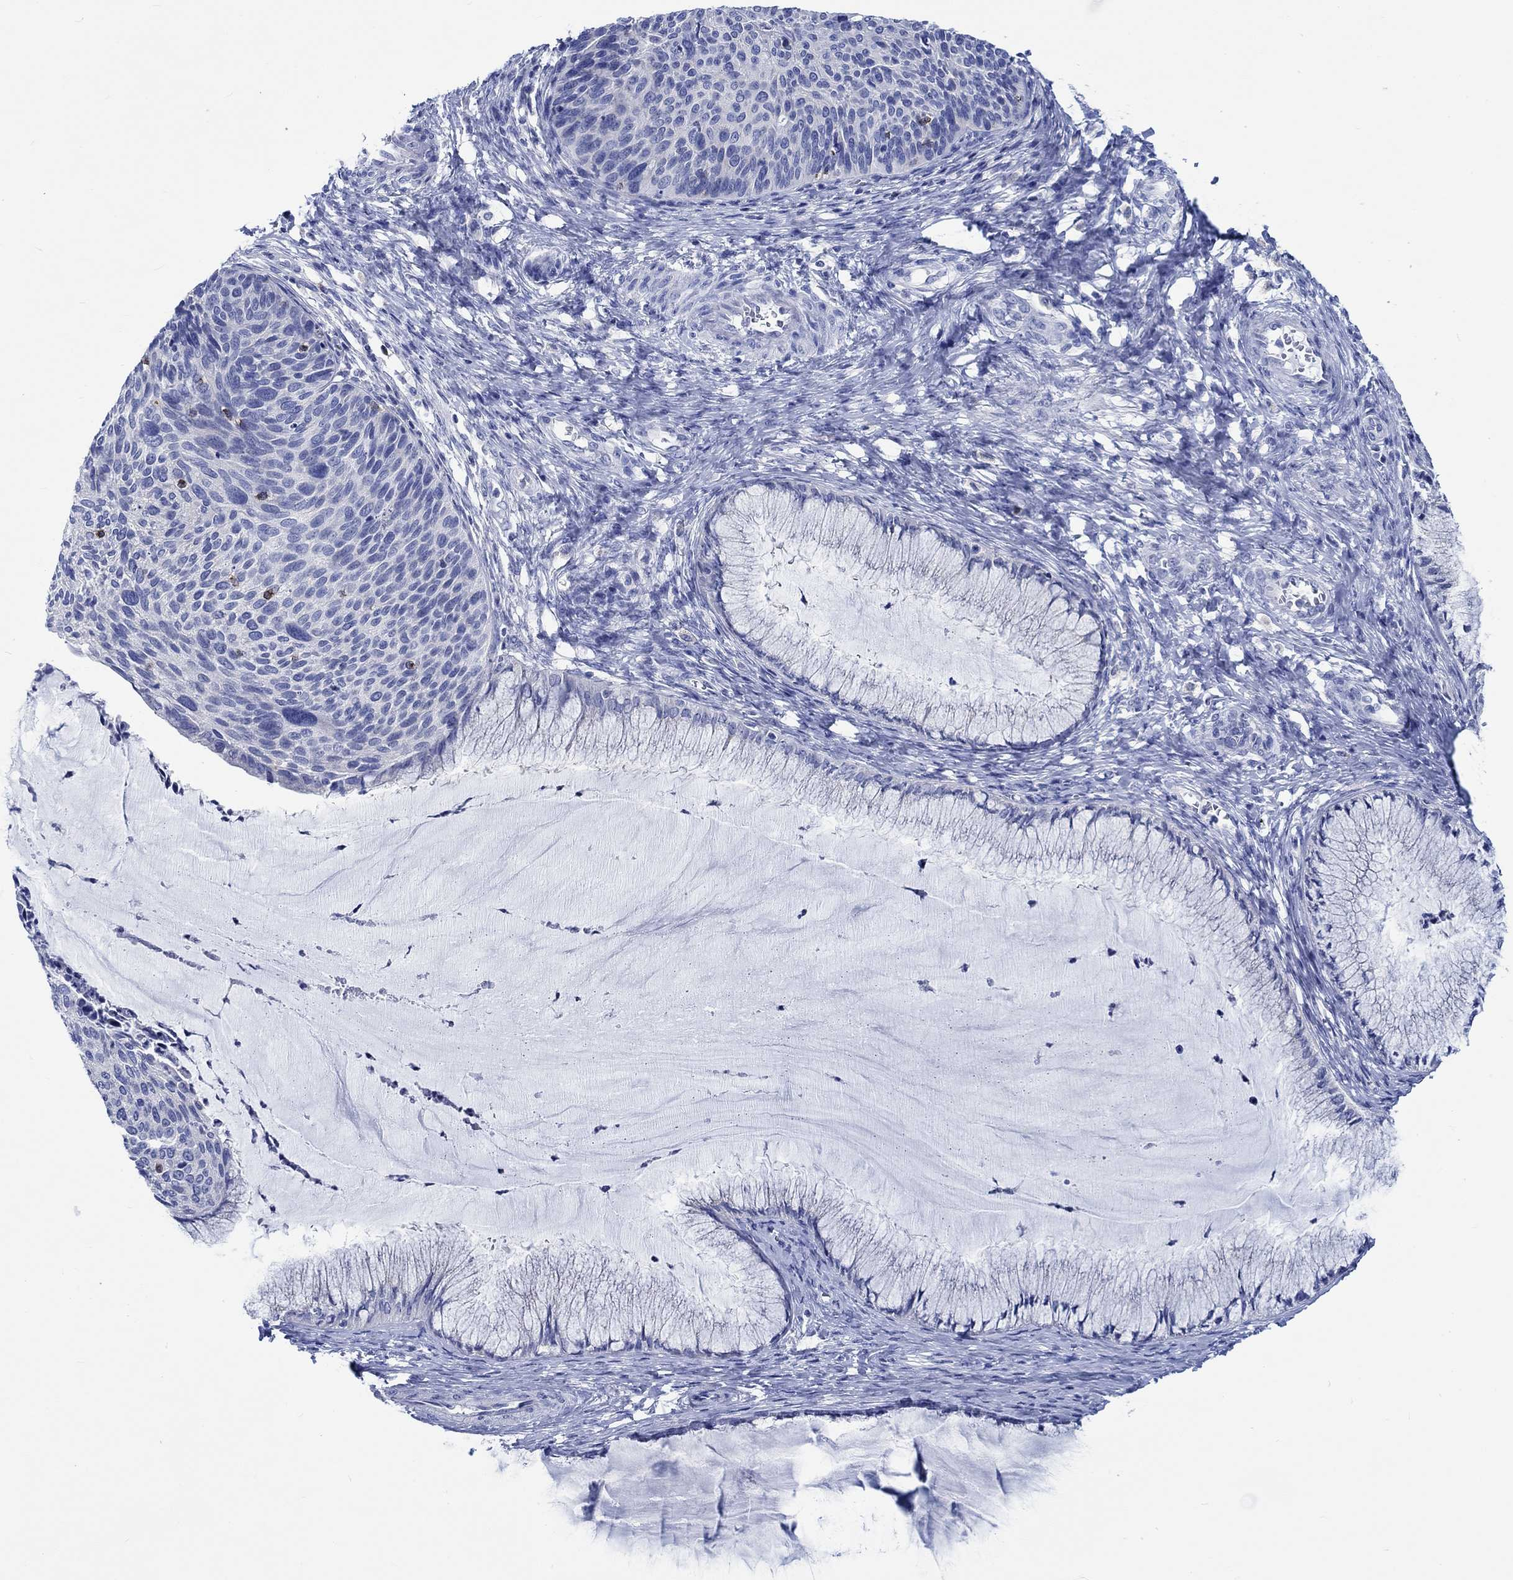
{"staining": {"intensity": "negative", "quantity": "none", "location": "none"}, "tissue": "cervical cancer", "cell_type": "Tumor cells", "image_type": "cancer", "snomed": [{"axis": "morphology", "description": "Squamous cell carcinoma, NOS"}, {"axis": "topography", "description": "Cervix"}], "caption": "The photomicrograph shows no staining of tumor cells in cervical cancer.", "gene": "PTPRN2", "patient": {"sex": "female", "age": 36}}